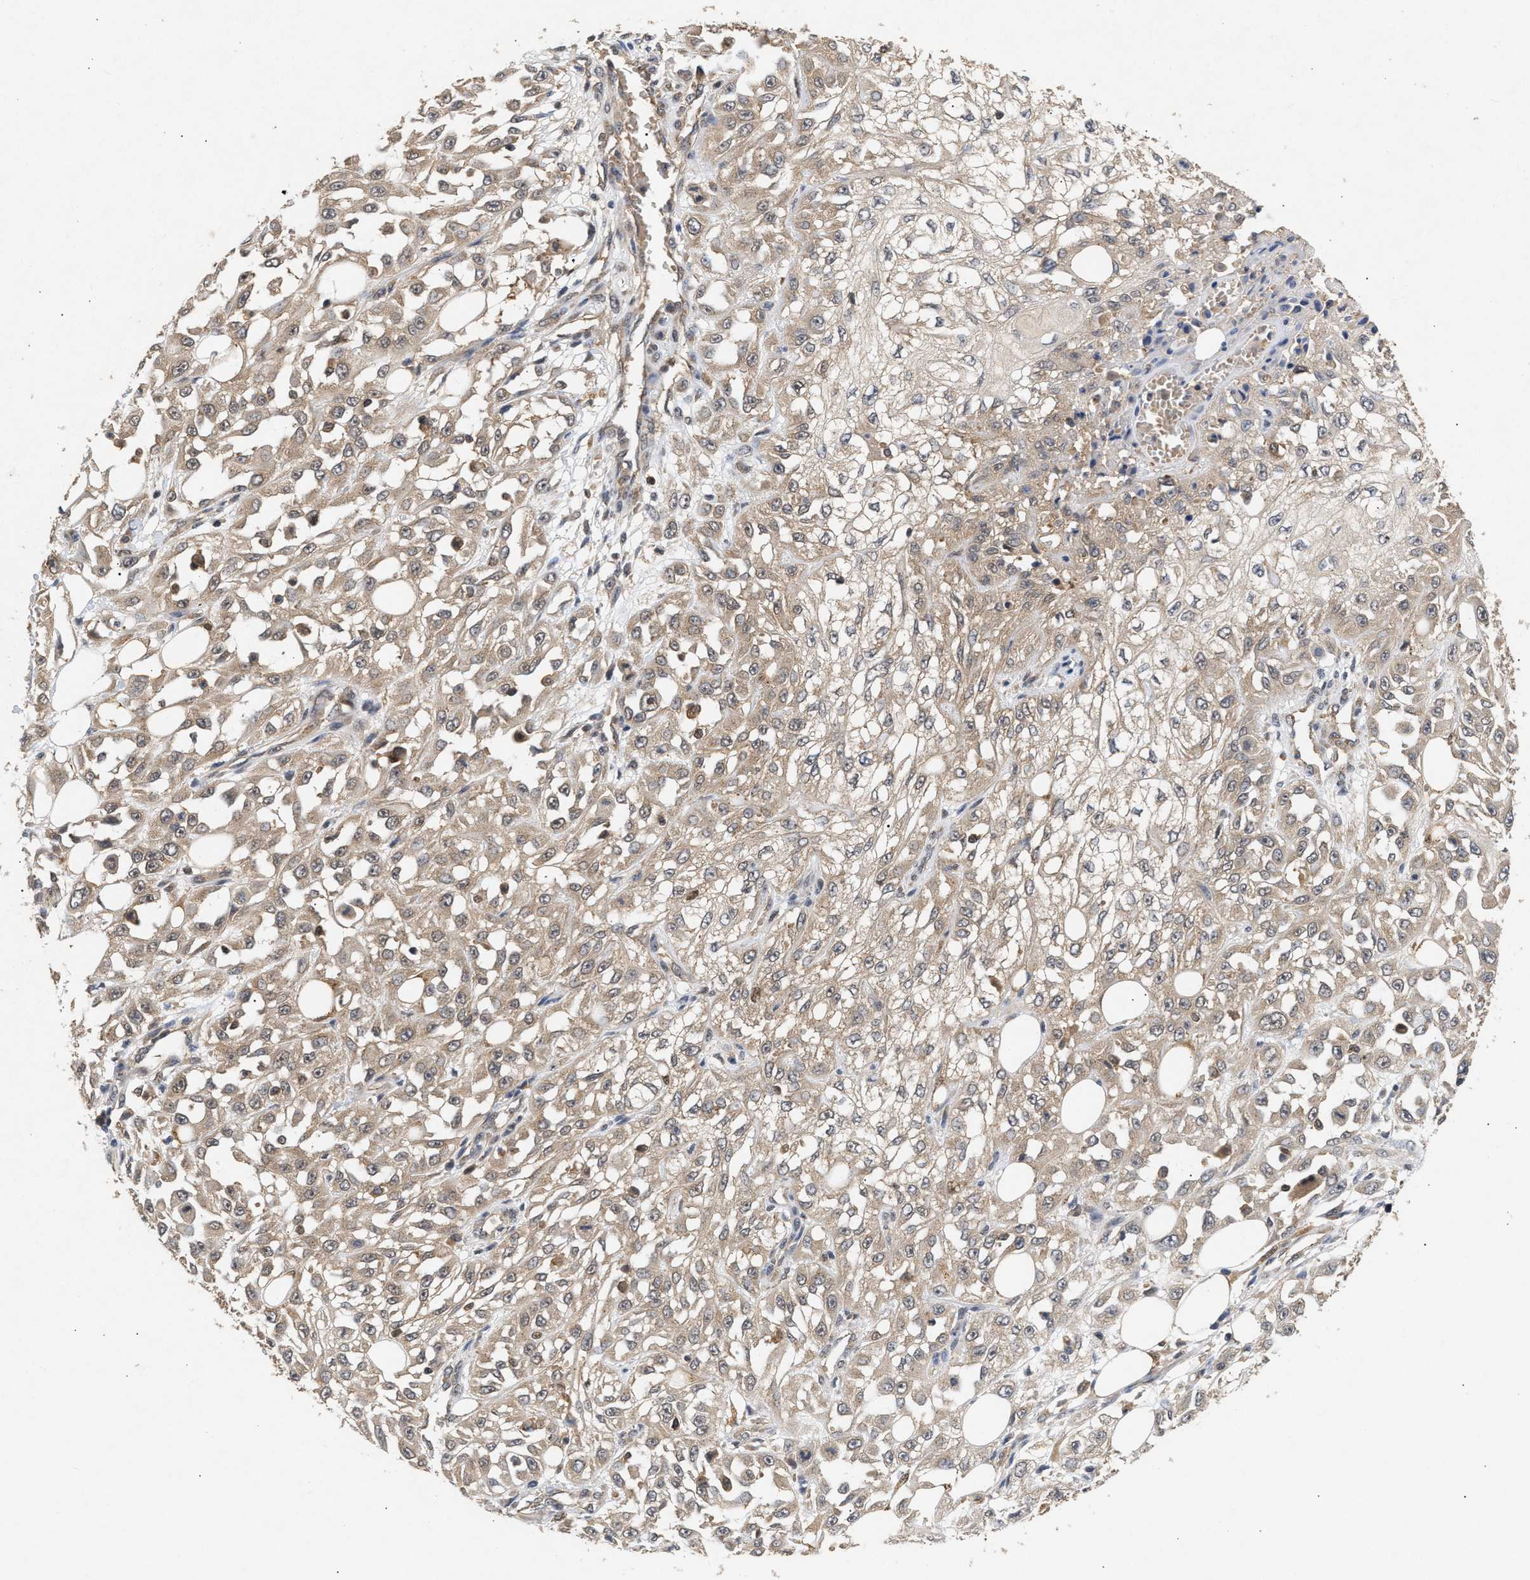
{"staining": {"intensity": "weak", "quantity": ">75%", "location": "cytoplasmic/membranous"}, "tissue": "skin cancer", "cell_type": "Tumor cells", "image_type": "cancer", "snomed": [{"axis": "morphology", "description": "Squamous cell carcinoma, NOS"}, {"axis": "morphology", "description": "Squamous cell carcinoma, metastatic, NOS"}, {"axis": "topography", "description": "Skin"}, {"axis": "topography", "description": "Lymph node"}], "caption": "Approximately >75% of tumor cells in skin cancer (squamous cell carcinoma) reveal weak cytoplasmic/membranous protein positivity as visualized by brown immunohistochemical staining.", "gene": "FITM1", "patient": {"sex": "male", "age": 75}}